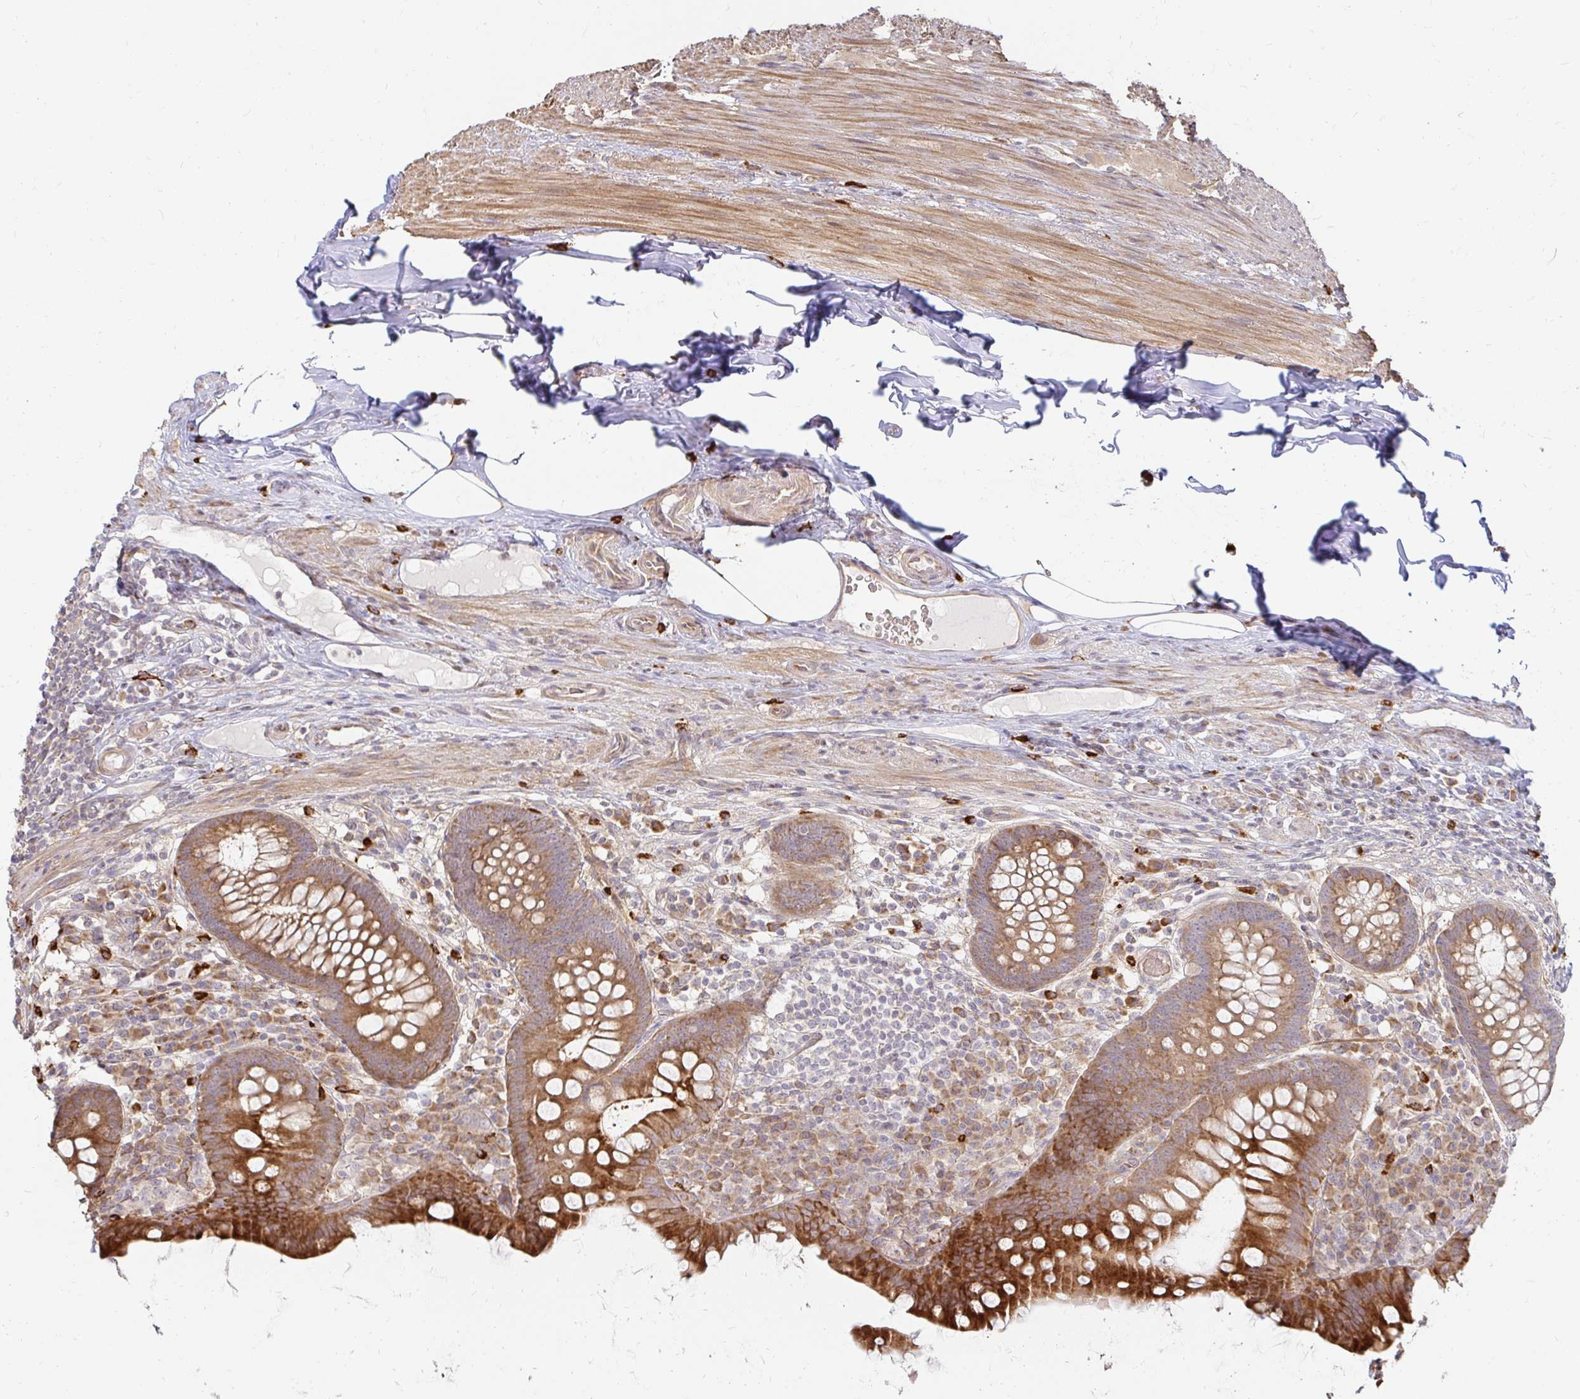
{"staining": {"intensity": "moderate", "quantity": ">75%", "location": "cytoplasmic/membranous"}, "tissue": "appendix", "cell_type": "Glandular cells", "image_type": "normal", "snomed": [{"axis": "morphology", "description": "Normal tissue, NOS"}, {"axis": "topography", "description": "Appendix"}], "caption": "IHC micrograph of benign appendix: appendix stained using immunohistochemistry (IHC) exhibits medium levels of moderate protein expression localized specifically in the cytoplasmic/membranous of glandular cells, appearing as a cytoplasmic/membranous brown color.", "gene": "CAST", "patient": {"sex": "male", "age": 71}}